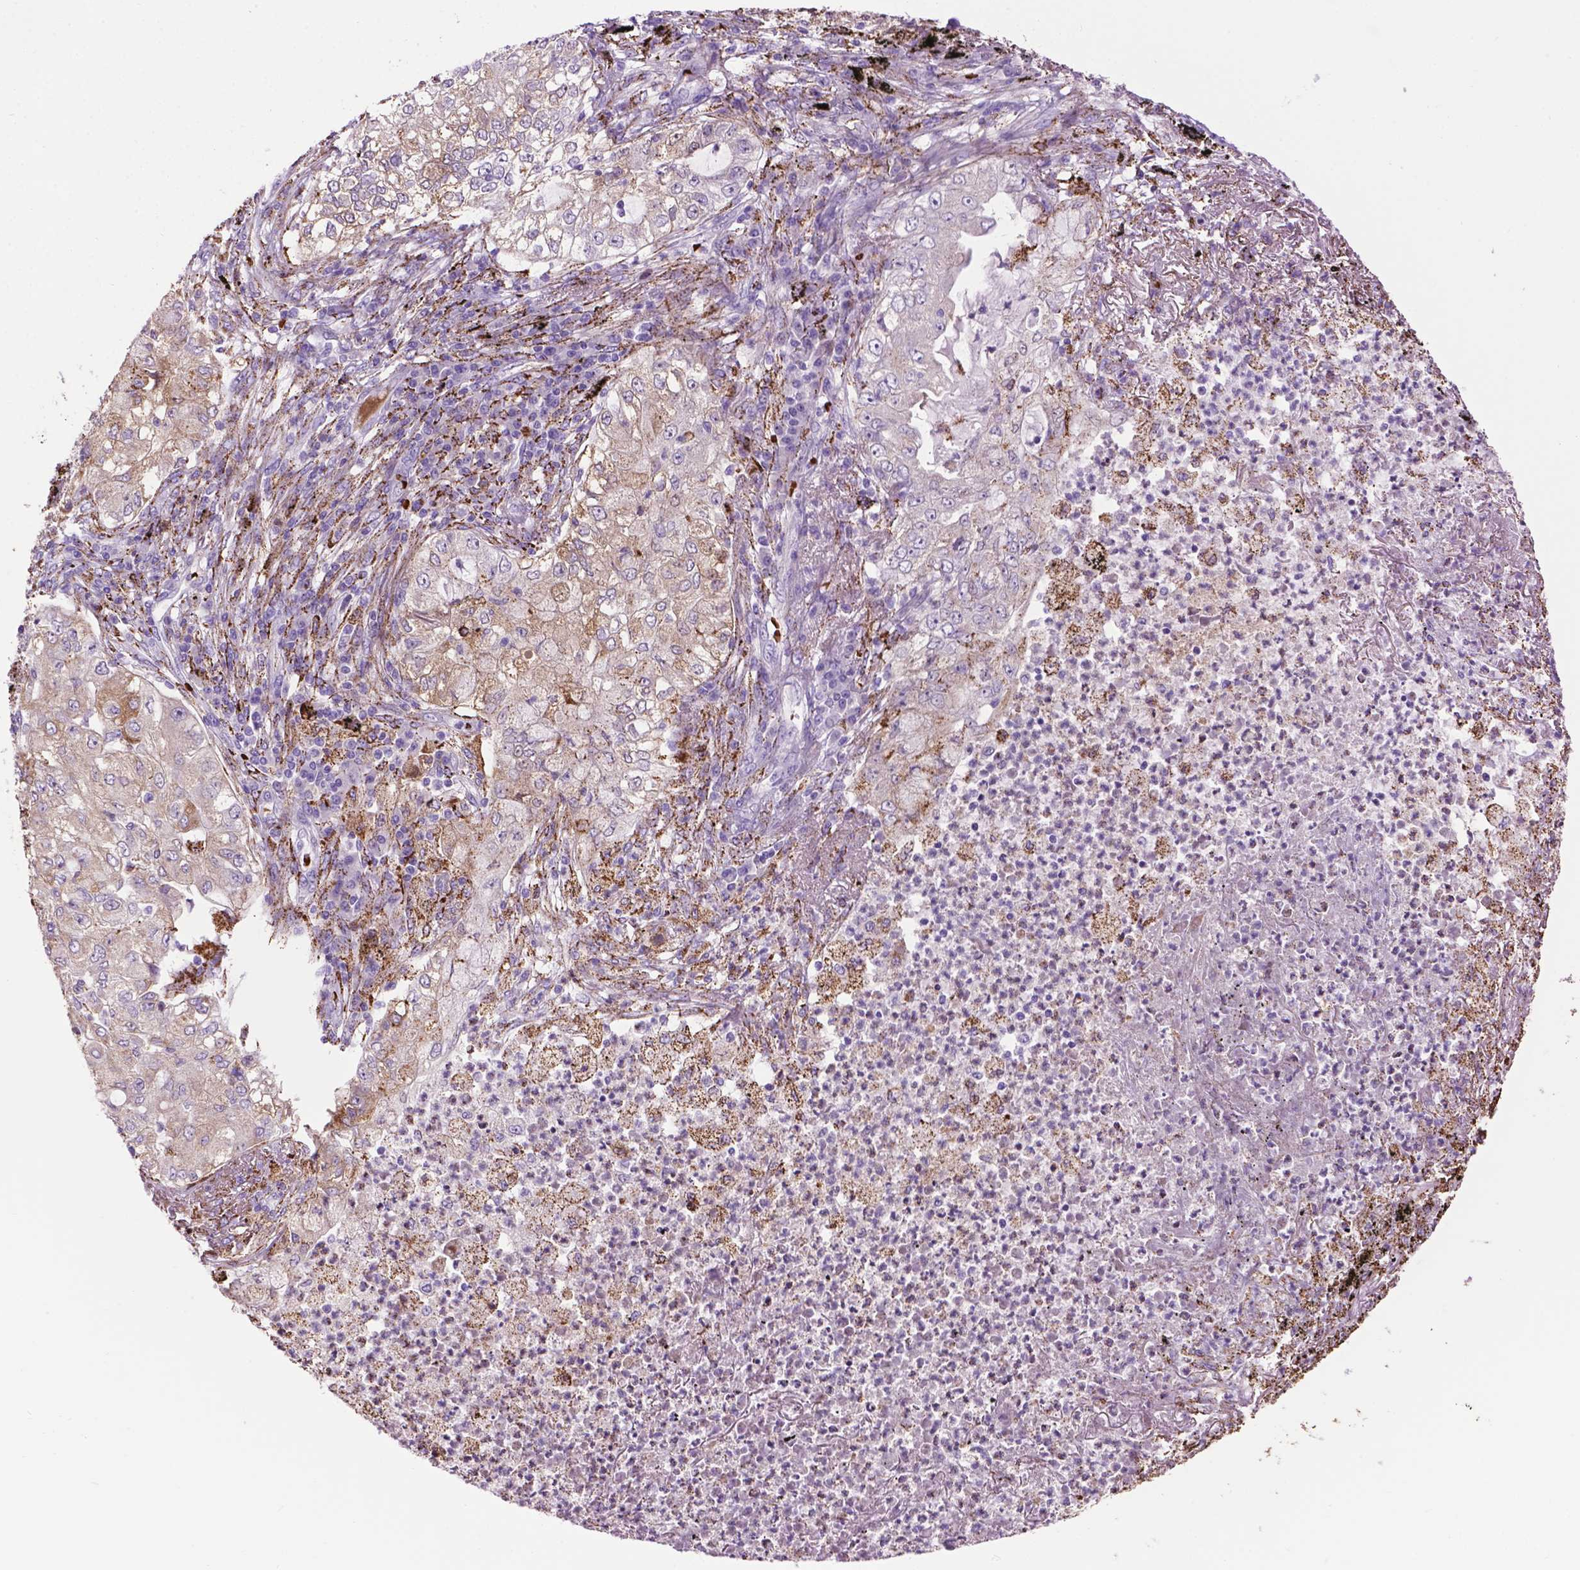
{"staining": {"intensity": "negative", "quantity": "none", "location": "none"}, "tissue": "lung cancer", "cell_type": "Tumor cells", "image_type": "cancer", "snomed": [{"axis": "morphology", "description": "Adenocarcinoma, NOS"}, {"axis": "topography", "description": "Lung"}], "caption": "Tumor cells show no significant protein staining in adenocarcinoma (lung).", "gene": "TMEM132E", "patient": {"sex": "female", "age": 73}}